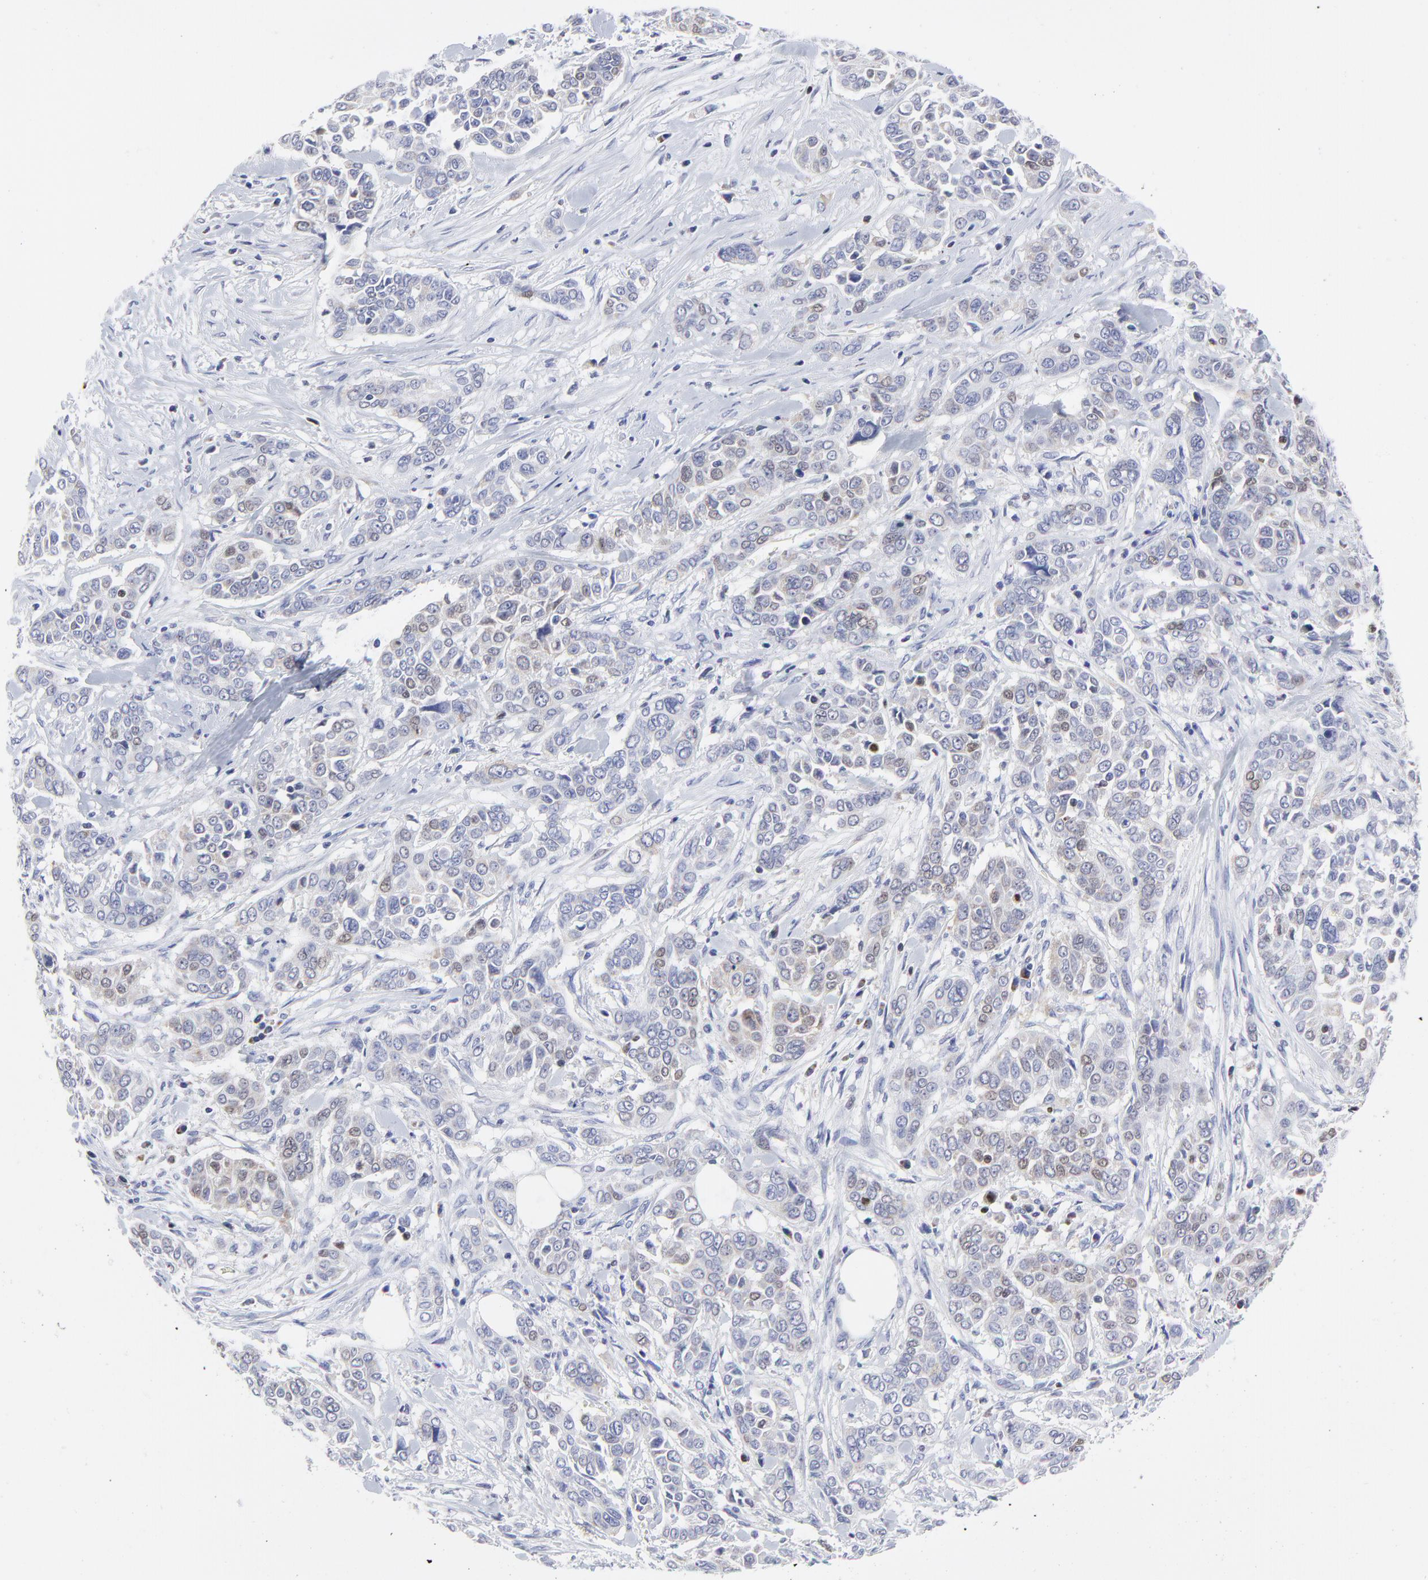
{"staining": {"intensity": "weak", "quantity": "<25%", "location": "cytoplasmic/membranous,nuclear"}, "tissue": "pancreatic cancer", "cell_type": "Tumor cells", "image_type": "cancer", "snomed": [{"axis": "morphology", "description": "Adenocarcinoma, NOS"}, {"axis": "topography", "description": "Pancreas"}], "caption": "The photomicrograph shows no significant staining in tumor cells of pancreatic cancer.", "gene": "NCAPH", "patient": {"sex": "female", "age": 52}}